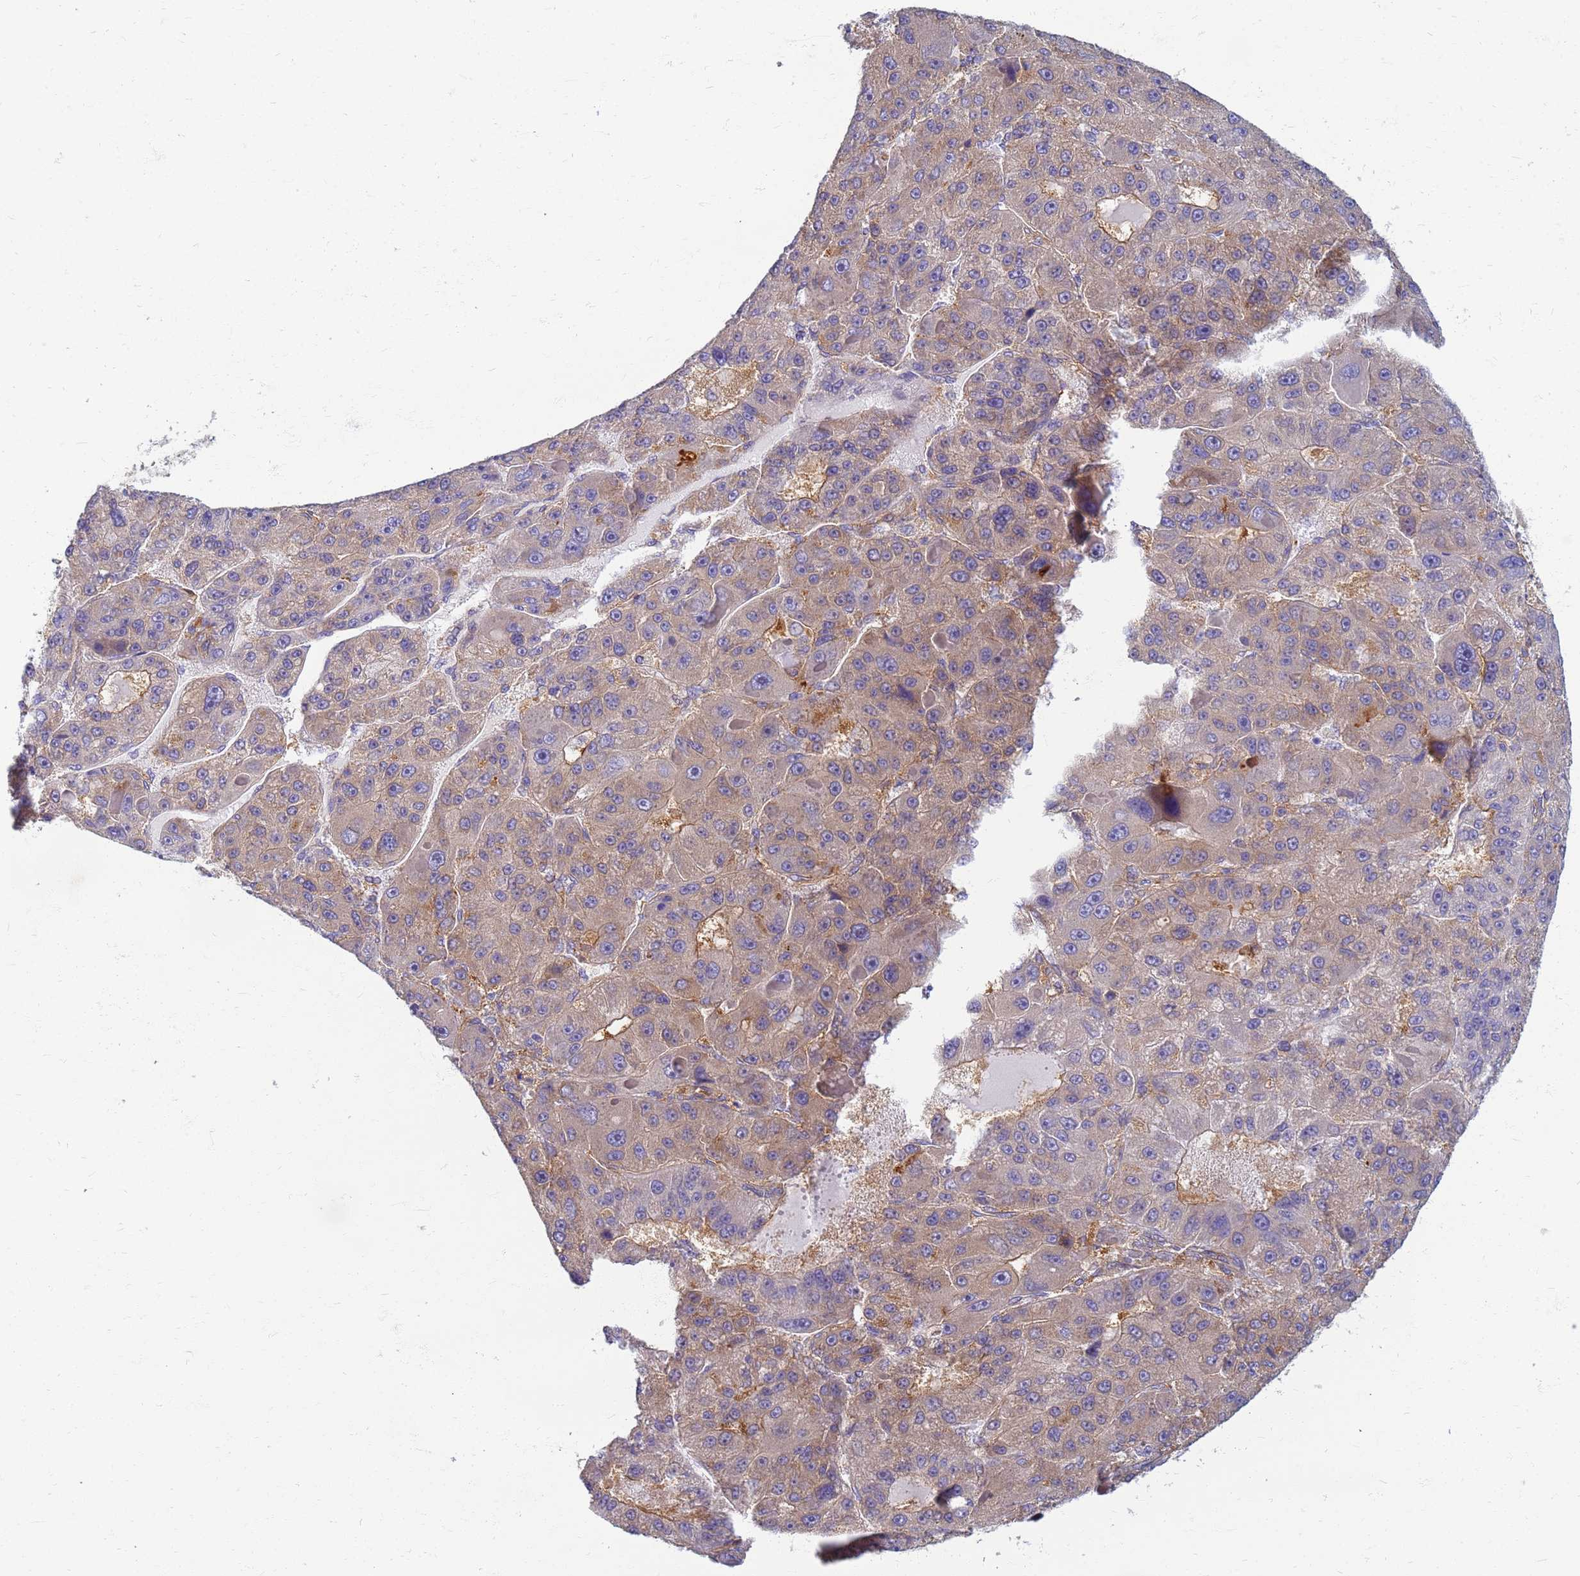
{"staining": {"intensity": "weak", "quantity": ">75%", "location": "cytoplasmic/membranous"}, "tissue": "liver cancer", "cell_type": "Tumor cells", "image_type": "cancer", "snomed": [{"axis": "morphology", "description": "Carcinoma, Hepatocellular, NOS"}, {"axis": "topography", "description": "Liver"}], "caption": "Protein expression analysis of human liver hepatocellular carcinoma reveals weak cytoplasmic/membranous positivity in approximately >75% of tumor cells.", "gene": "EEA1", "patient": {"sex": "male", "age": 76}}